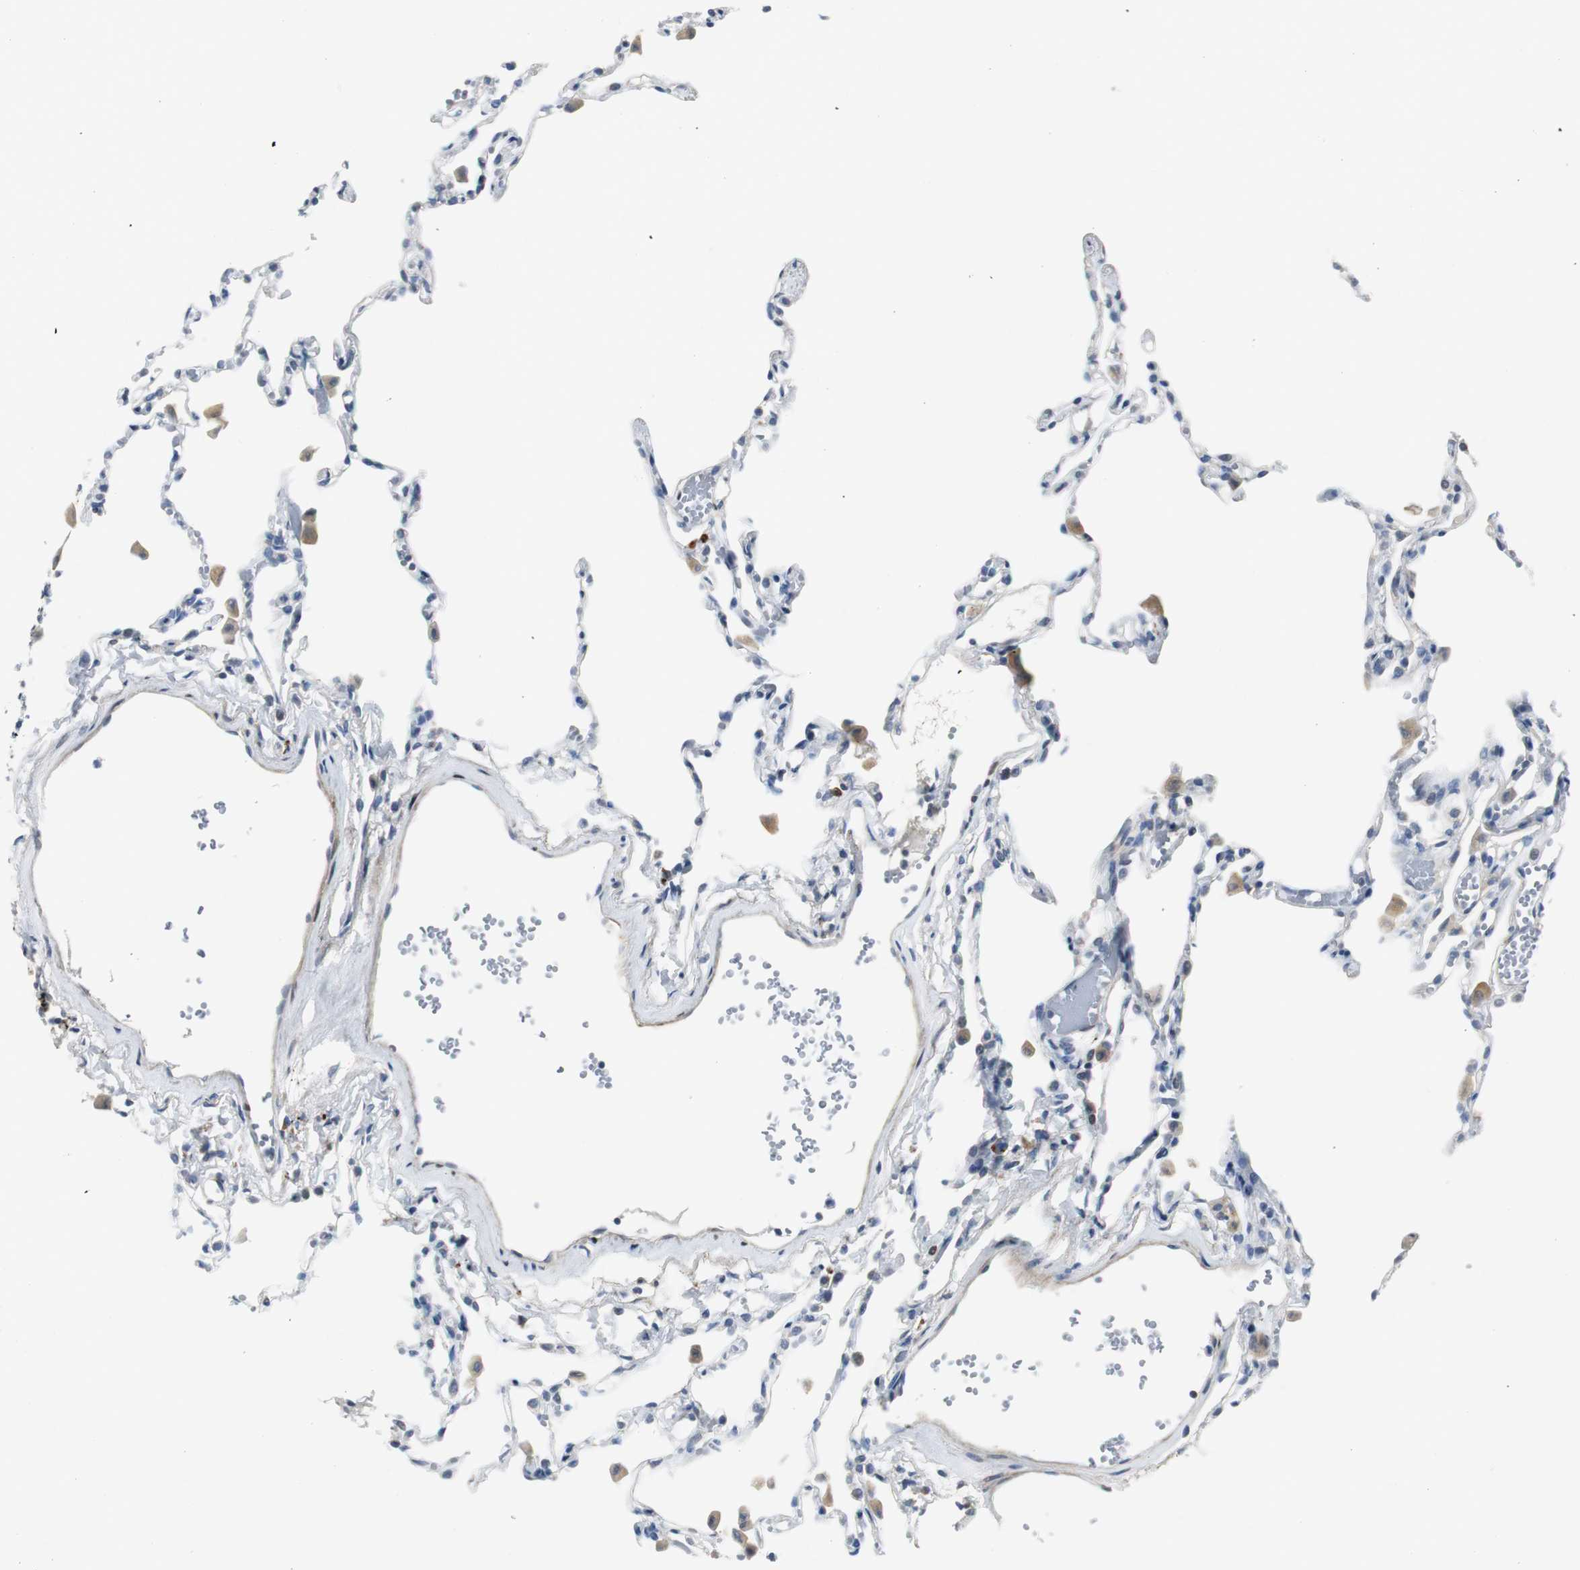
{"staining": {"intensity": "negative", "quantity": "none", "location": "none"}, "tissue": "lung", "cell_type": "Alveolar cells", "image_type": "normal", "snomed": [{"axis": "morphology", "description": "Normal tissue, NOS"}, {"axis": "topography", "description": "Lung"}], "caption": "Human lung stained for a protein using immunohistochemistry displays no staining in alveolar cells.", "gene": "FHL2", "patient": {"sex": "female", "age": 49}}